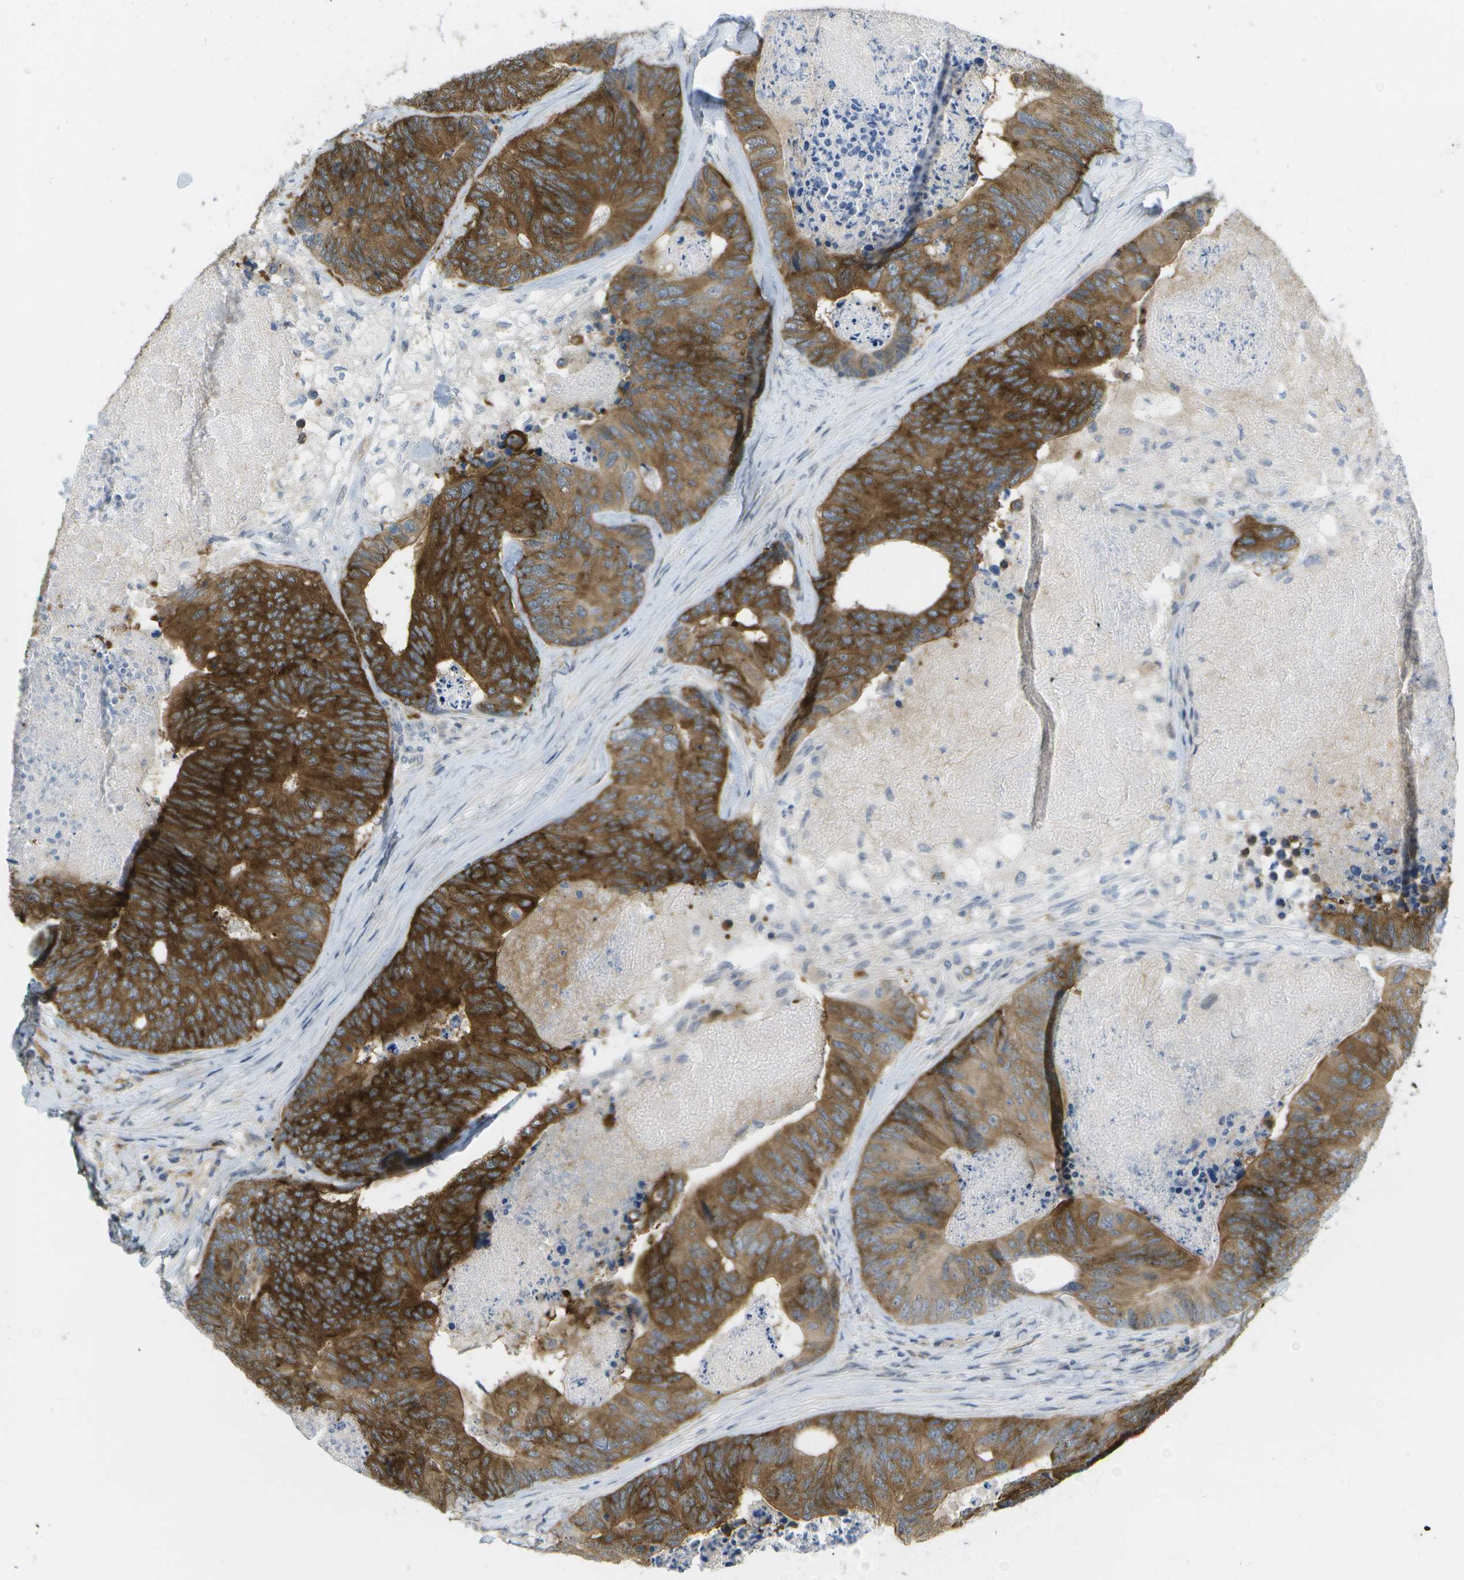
{"staining": {"intensity": "strong", "quantity": ">75%", "location": "cytoplasmic/membranous"}, "tissue": "colorectal cancer", "cell_type": "Tumor cells", "image_type": "cancer", "snomed": [{"axis": "morphology", "description": "Adenocarcinoma, NOS"}, {"axis": "topography", "description": "Colon"}], "caption": "About >75% of tumor cells in colorectal cancer (adenocarcinoma) show strong cytoplasmic/membranous protein staining as visualized by brown immunohistochemical staining.", "gene": "MARCHF8", "patient": {"sex": "female", "age": 57}}